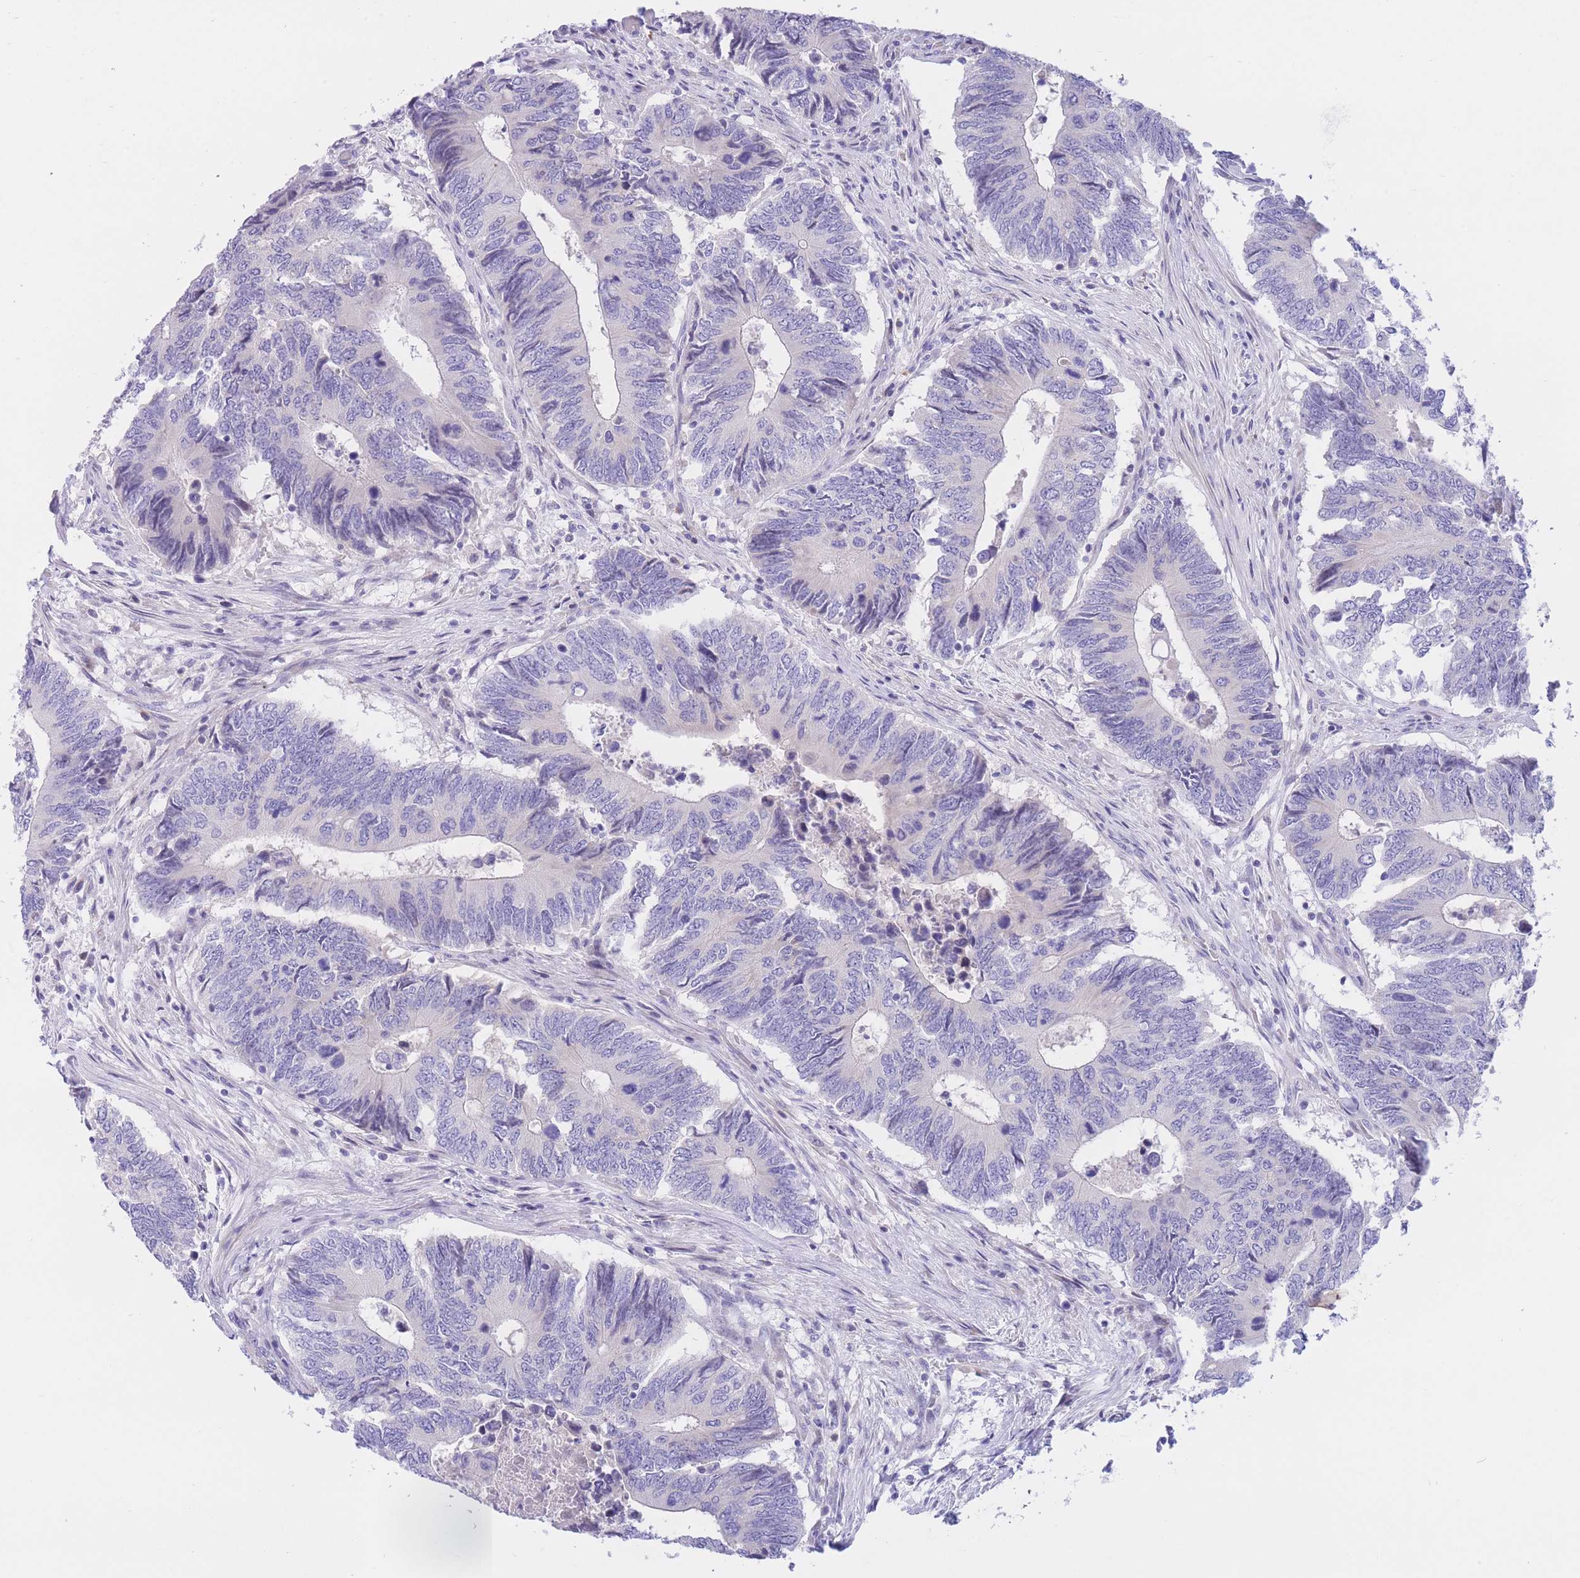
{"staining": {"intensity": "negative", "quantity": "none", "location": "none"}, "tissue": "colorectal cancer", "cell_type": "Tumor cells", "image_type": "cancer", "snomed": [{"axis": "morphology", "description": "Adenocarcinoma, NOS"}, {"axis": "topography", "description": "Colon"}], "caption": "Tumor cells are negative for protein expression in human adenocarcinoma (colorectal).", "gene": "RPL39L", "patient": {"sex": "male", "age": 87}}